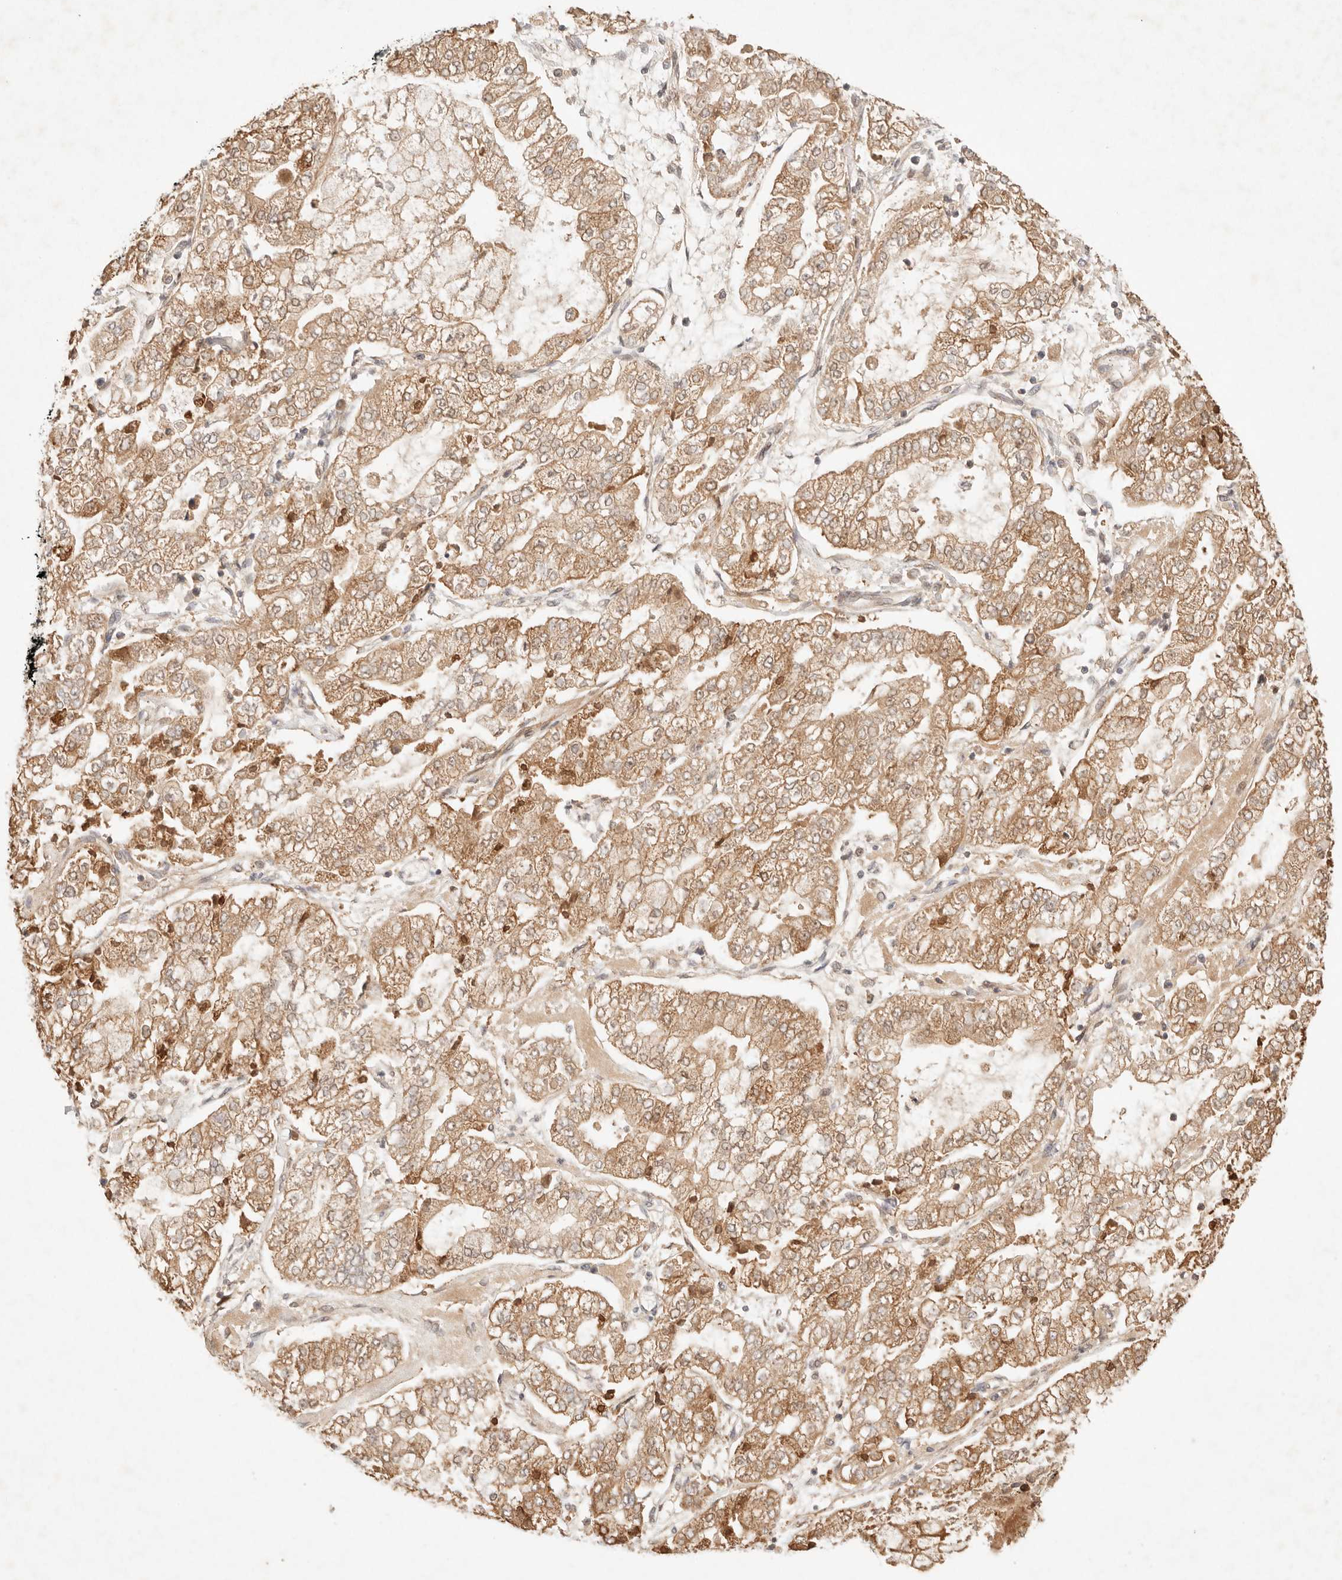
{"staining": {"intensity": "moderate", "quantity": ">75%", "location": "cytoplasmic/membranous"}, "tissue": "stomach cancer", "cell_type": "Tumor cells", "image_type": "cancer", "snomed": [{"axis": "morphology", "description": "Adenocarcinoma, NOS"}, {"axis": "topography", "description": "Stomach"}], "caption": "Immunohistochemistry of stomach cancer (adenocarcinoma) shows medium levels of moderate cytoplasmic/membranous staining in approximately >75% of tumor cells.", "gene": "PHLDA3", "patient": {"sex": "male", "age": 76}}